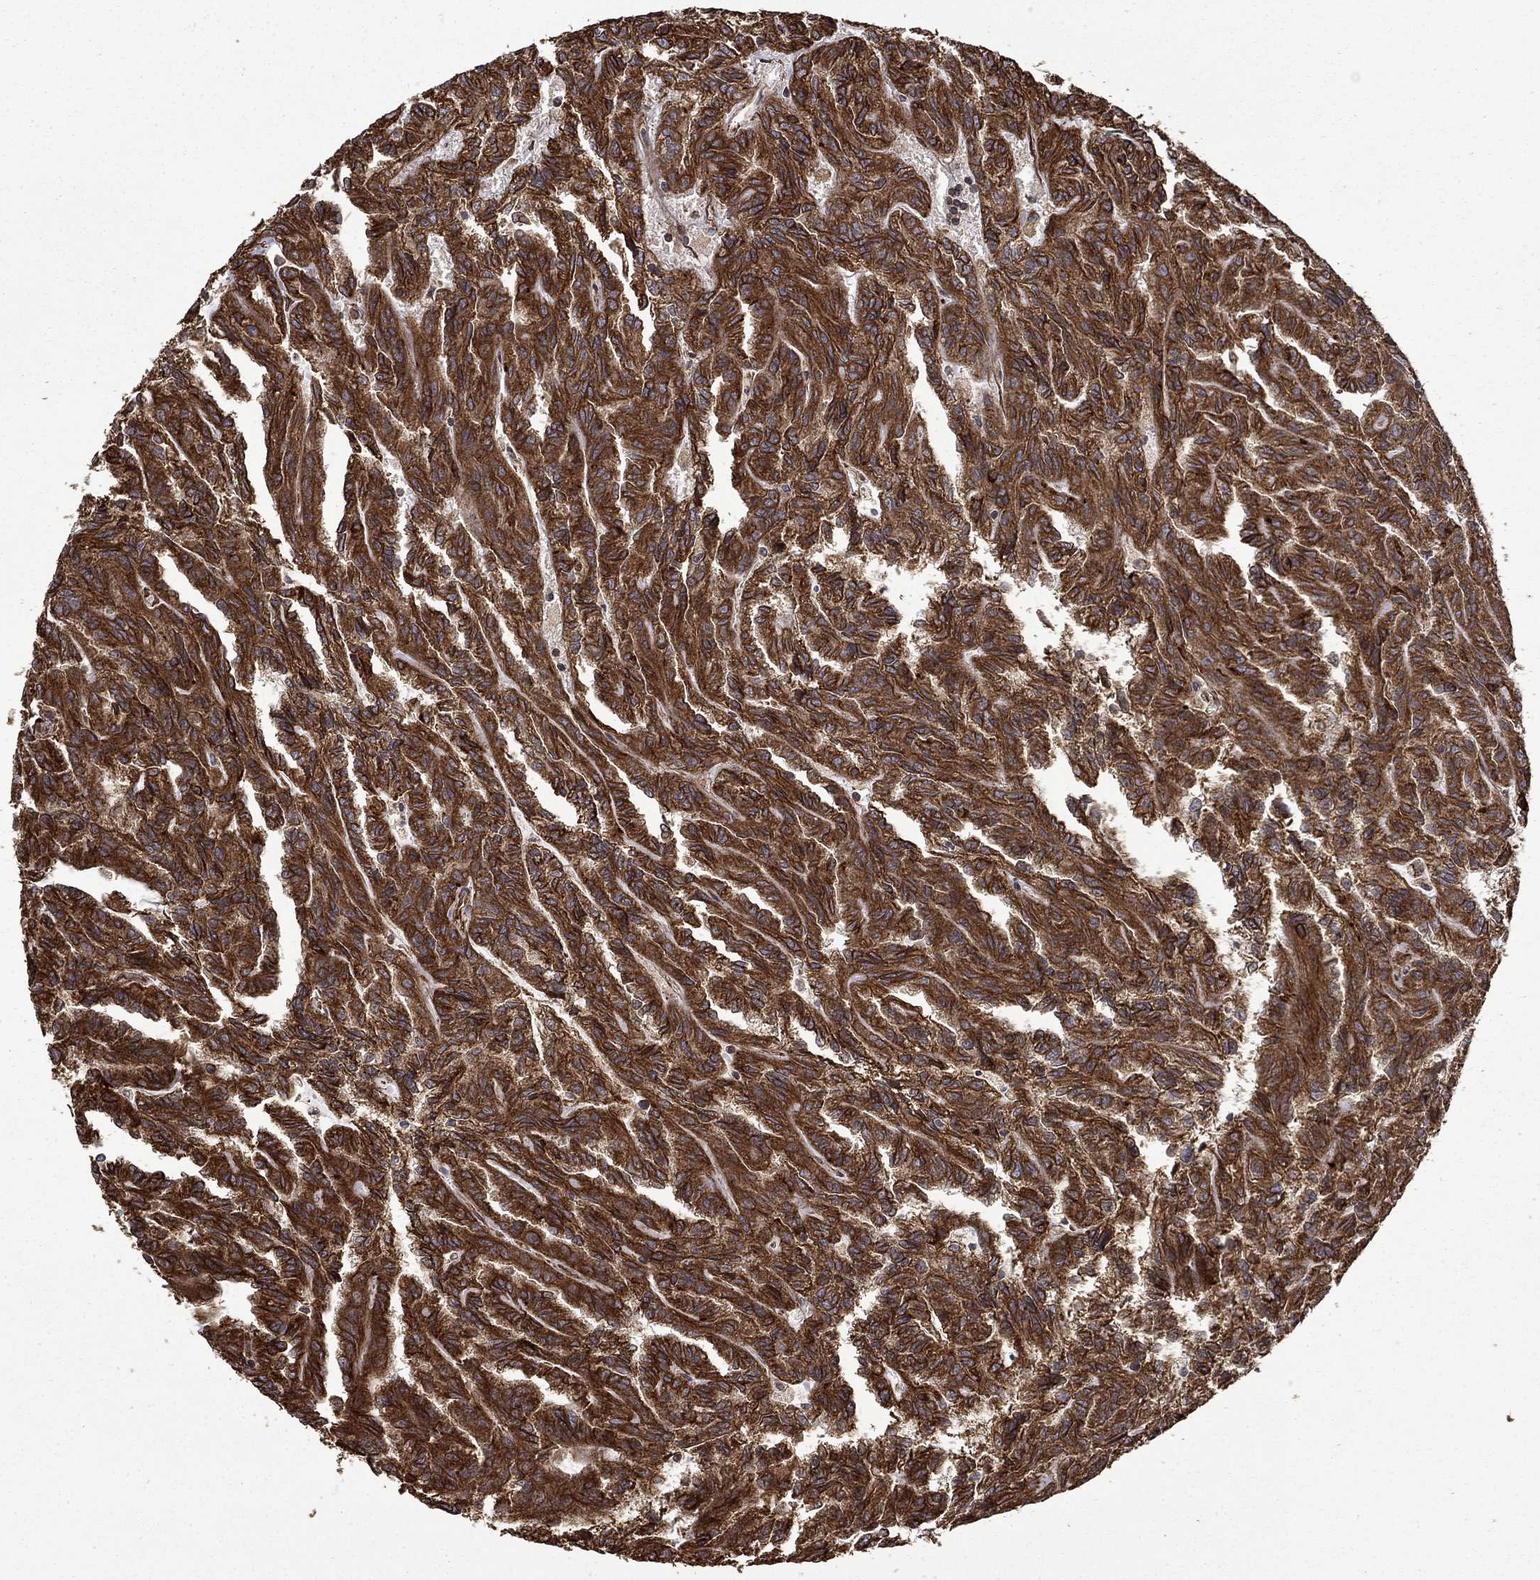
{"staining": {"intensity": "strong", "quantity": ">75%", "location": "cytoplasmic/membranous"}, "tissue": "renal cancer", "cell_type": "Tumor cells", "image_type": "cancer", "snomed": [{"axis": "morphology", "description": "Adenocarcinoma, NOS"}, {"axis": "topography", "description": "Kidney"}], "caption": "An image of human renal adenocarcinoma stained for a protein shows strong cytoplasmic/membranous brown staining in tumor cells.", "gene": "CUTC", "patient": {"sex": "male", "age": 79}}